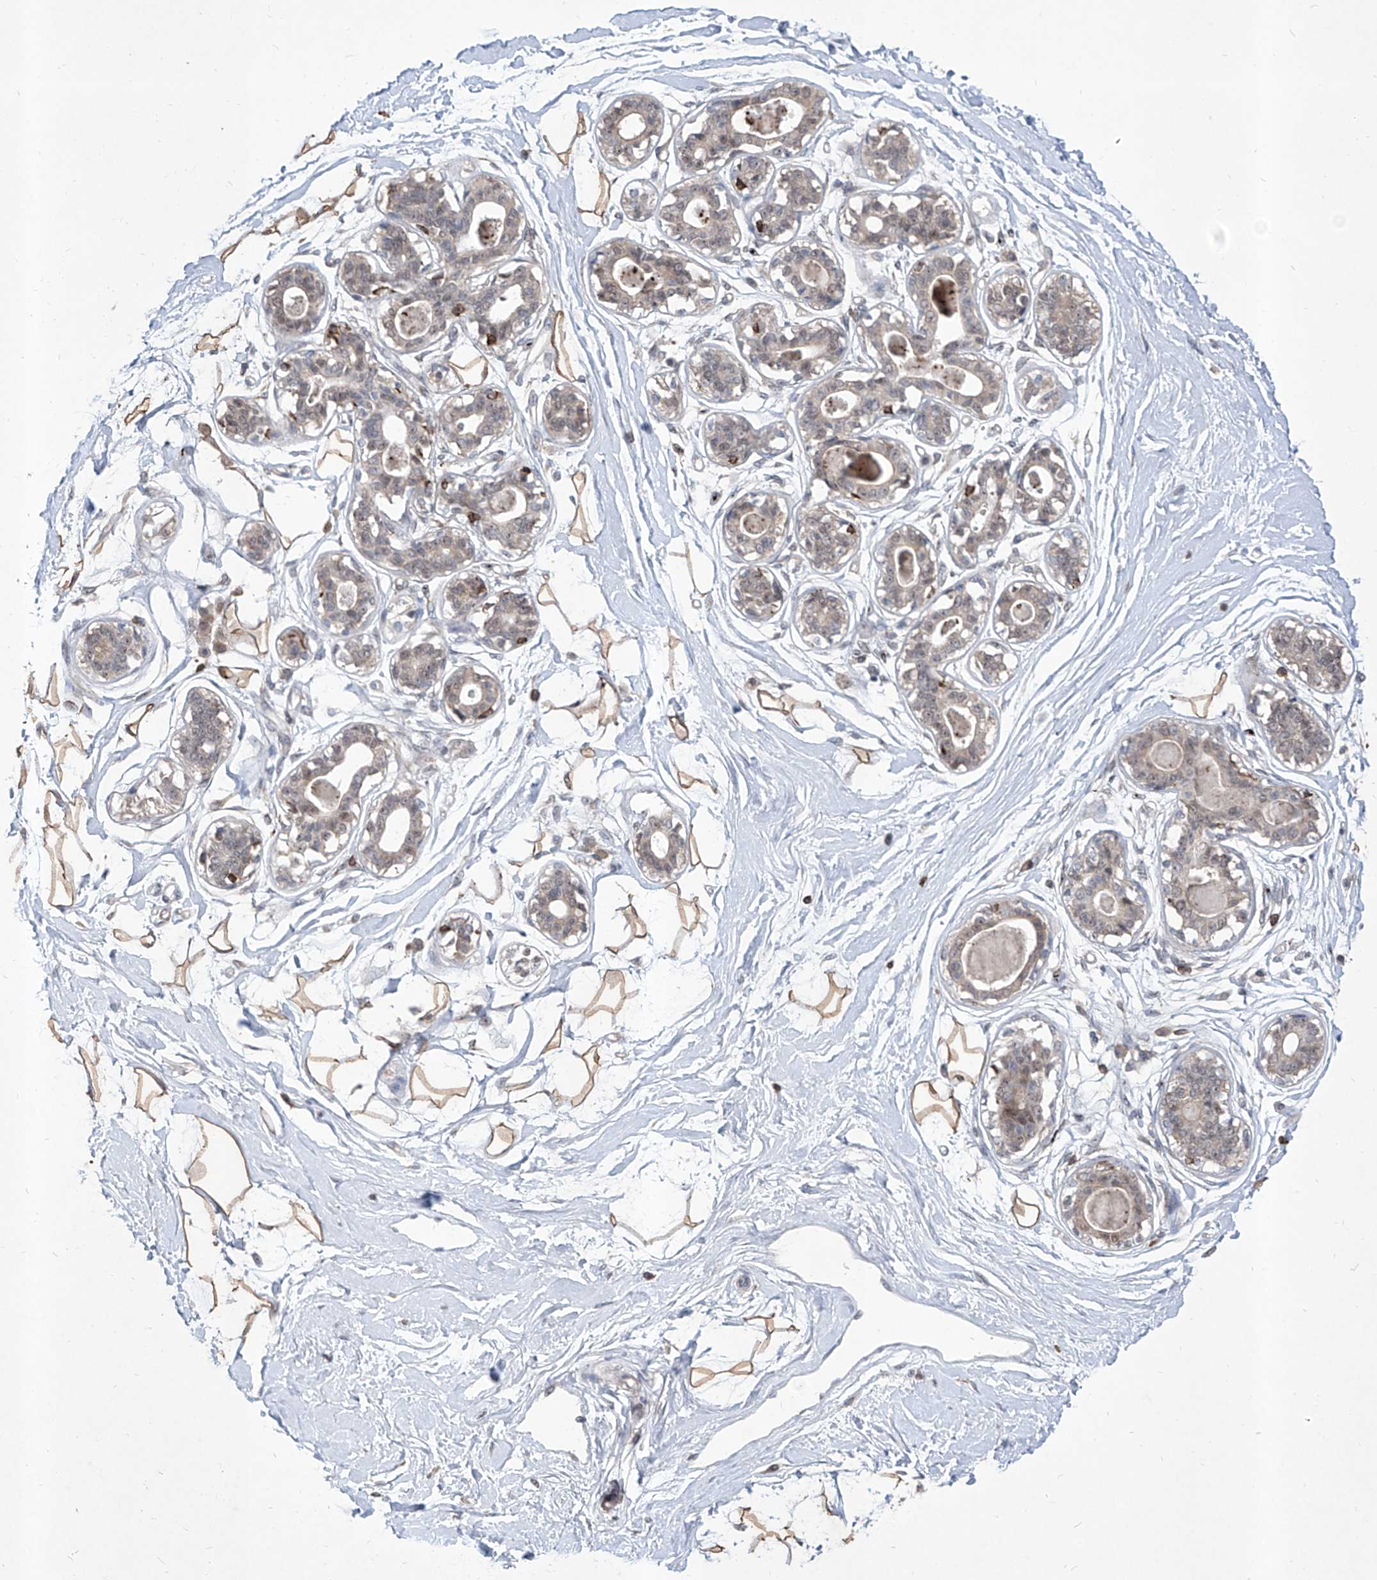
{"staining": {"intensity": "moderate", "quantity": ">75%", "location": "cytoplasmic/membranous"}, "tissue": "breast", "cell_type": "Adipocytes", "image_type": "normal", "snomed": [{"axis": "morphology", "description": "Normal tissue, NOS"}, {"axis": "topography", "description": "Breast"}], "caption": "A brown stain highlights moderate cytoplasmic/membranous expression of a protein in adipocytes of unremarkable human breast. The staining was performed using DAB (3,3'-diaminobenzidine), with brown indicating positive protein expression. Nuclei are stained blue with hematoxylin.", "gene": "ZBTB48", "patient": {"sex": "female", "age": 45}}